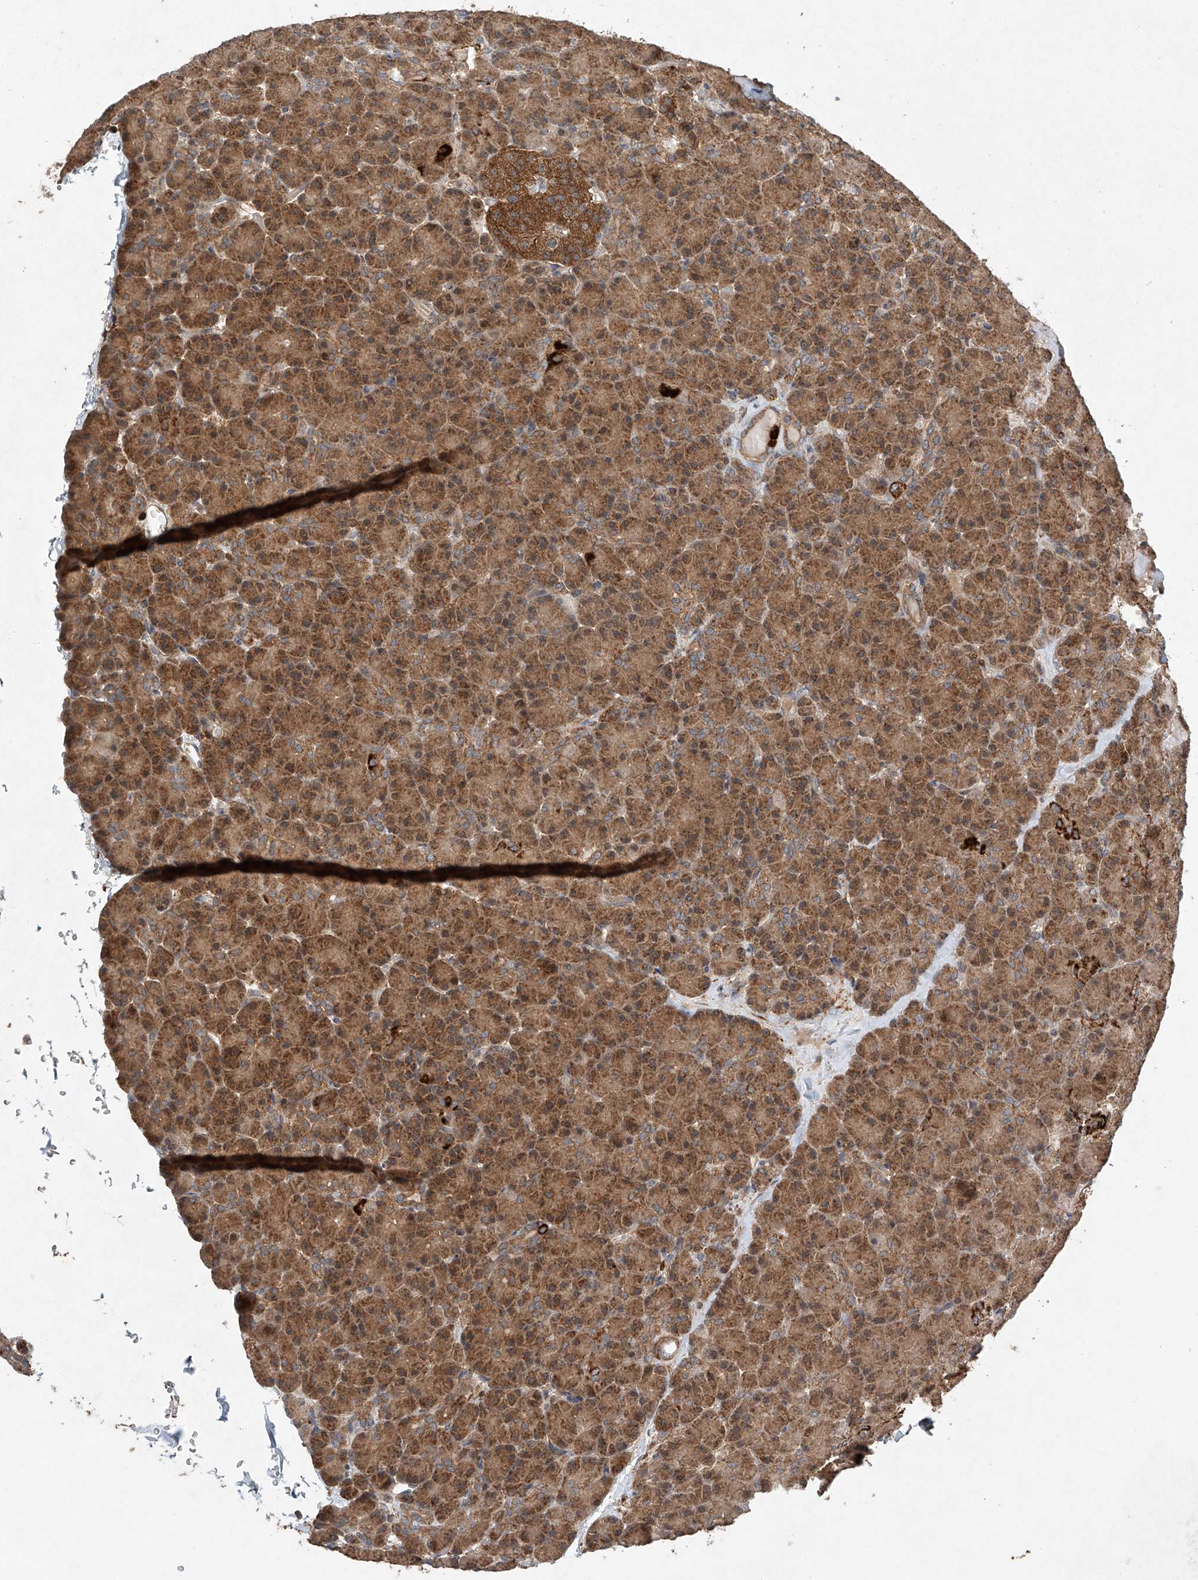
{"staining": {"intensity": "moderate", "quantity": ">75%", "location": "cytoplasmic/membranous"}, "tissue": "pancreas", "cell_type": "Exocrine glandular cells", "image_type": "normal", "snomed": [{"axis": "morphology", "description": "Normal tissue, NOS"}, {"axis": "topography", "description": "Pancreas"}], "caption": "This image shows normal pancreas stained with immunohistochemistry (IHC) to label a protein in brown. The cytoplasmic/membranous of exocrine glandular cells show moderate positivity for the protein. Nuclei are counter-stained blue.", "gene": "DCAF11", "patient": {"sex": "female", "age": 43}}